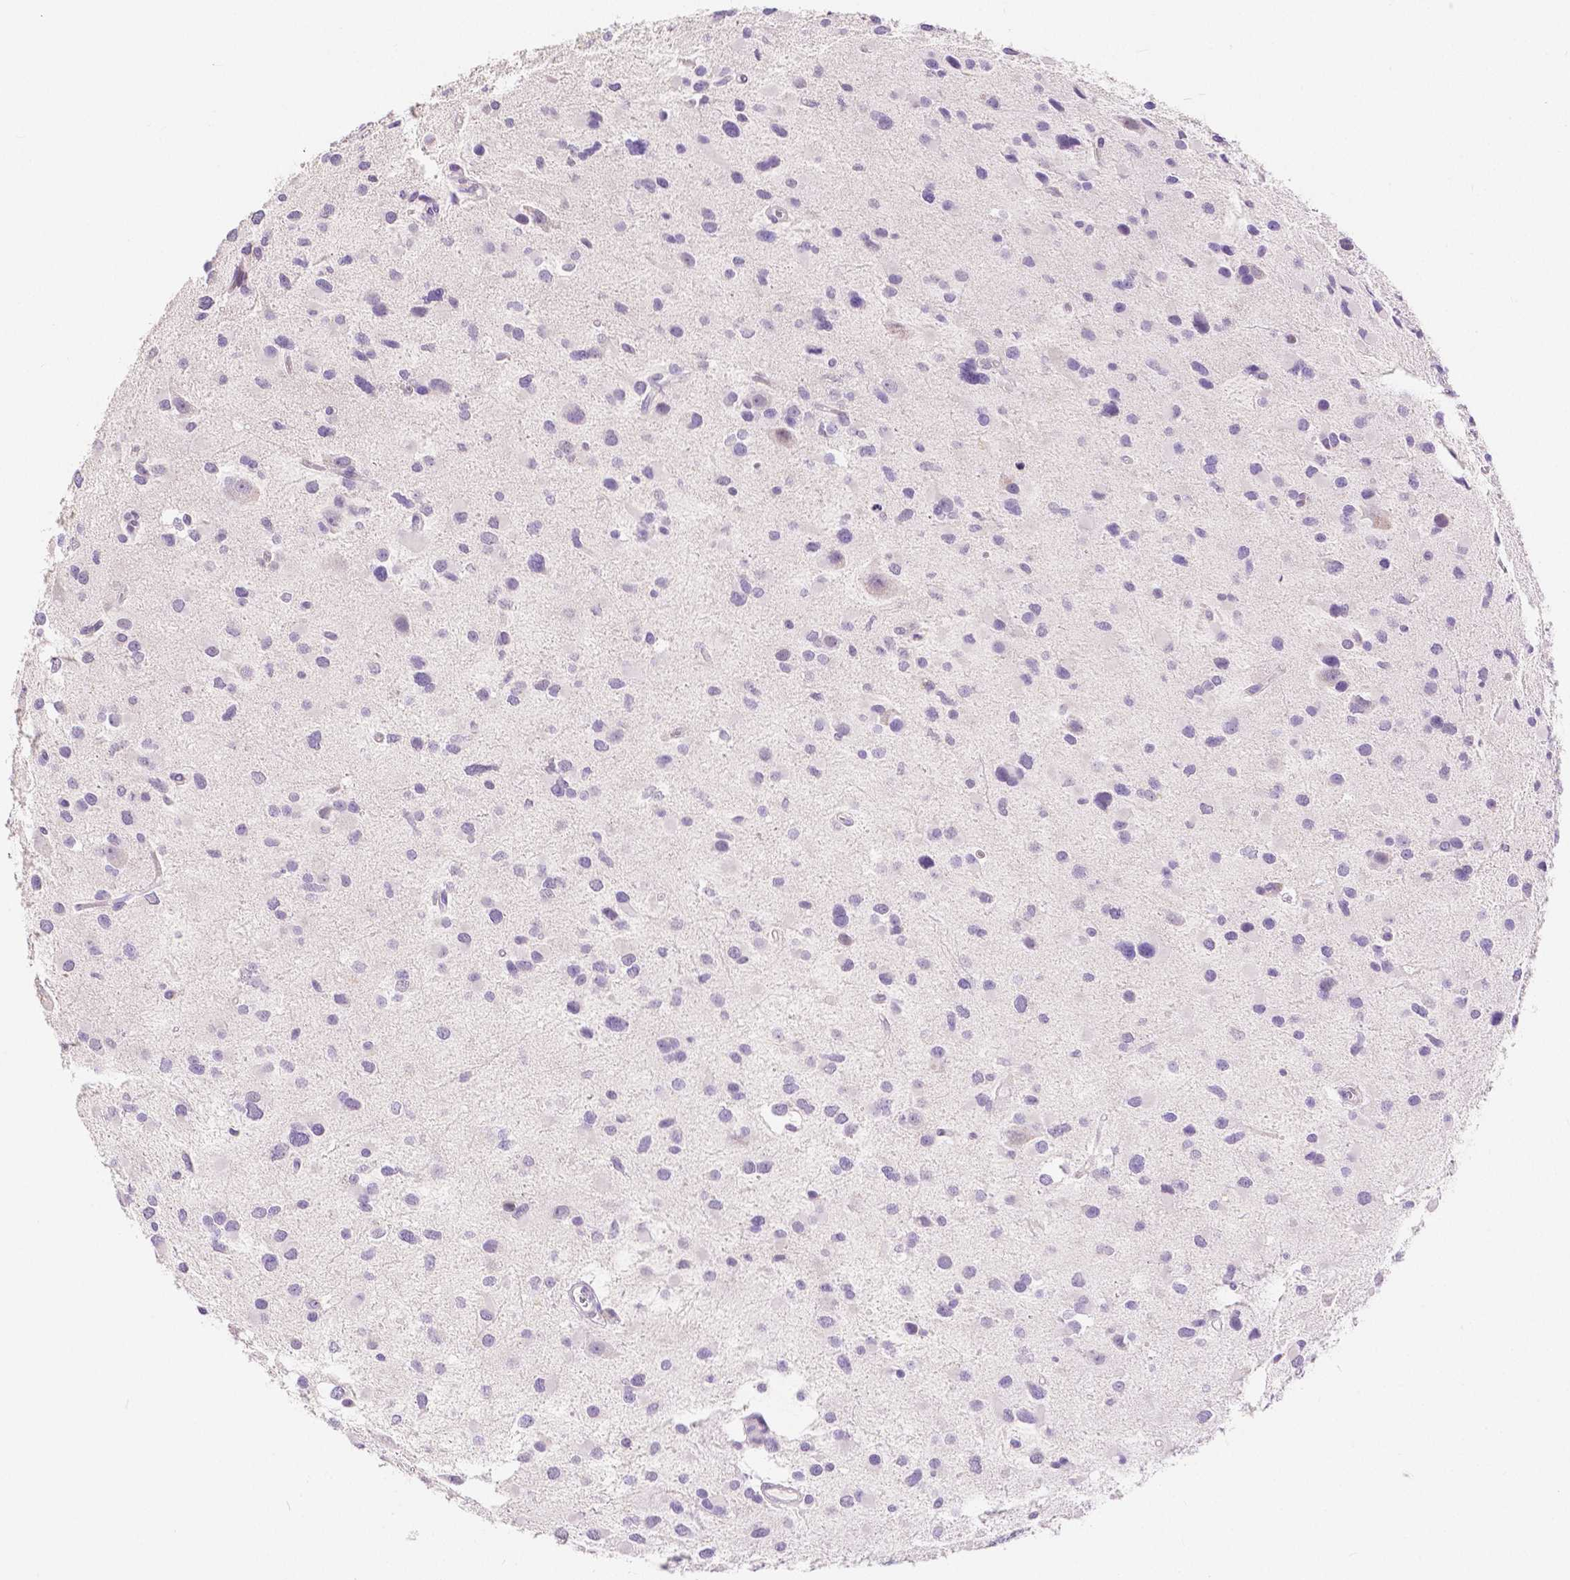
{"staining": {"intensity": "negative", "quantity": "none", "location": "none"}, "tissue": "glioma", "cell_type": "Tumor cells", "image_type": "cancer", "snomed": [{"axis": "morphology", "description": "Glioma, malignant, Low grade"}, {"axis": "topography", "description": "Brain"}], "caption": "There is no significant staining in tumor cells of low-grade glioma (malignant). (DAB (3,3'-diaminobenzidine) immunohistochemistry (IHC) visualized using brightfield microscopy, high magnification).", "gene": "HNF1B", "patient": {"sex": "female", "age": 32}}